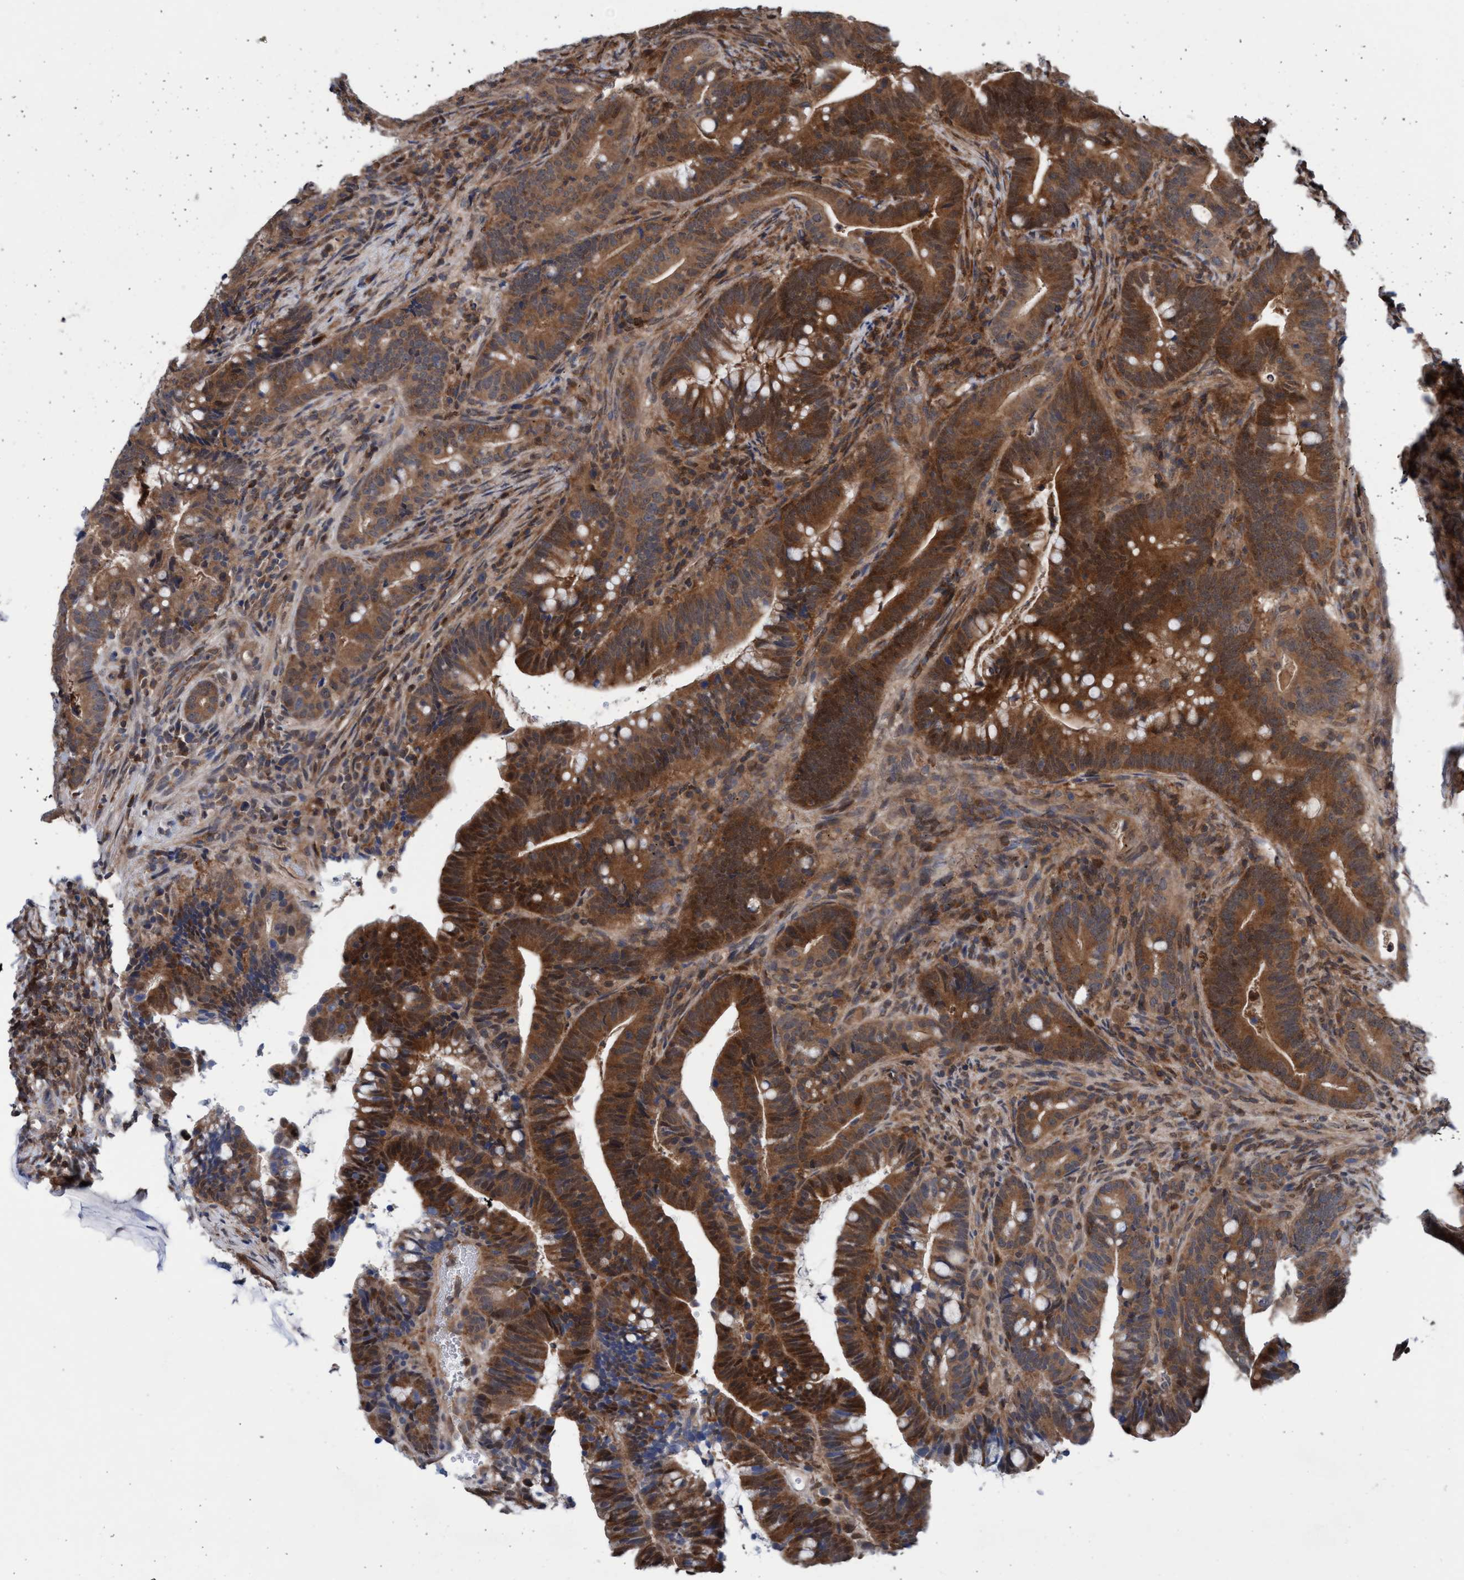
{"staining": {"intensity": "strong", "quantity": ">75%", "location": "cytoplasmic/membranous,nuclear"}, "tissue": "colorectal cancer", "cell_type": "Tumor cells", "image_type": "cancer", "snomed": [{"axis": "morphology", "description": "Adenocarcinoma, NOS"}, {"axis": "topography", "description": "Colon"}], "caption": "Colorectal cancer (adenocarcinoma) stained with immunohistochemistry reveals strong cytoplasmic/membranous and nuclear positivity in about >75% of tumor cells. (Brightfield microscopy of DAB IHC at high magnification).", "gene": "GLOD4", "patient": {"sex": "female", "age": 66}}